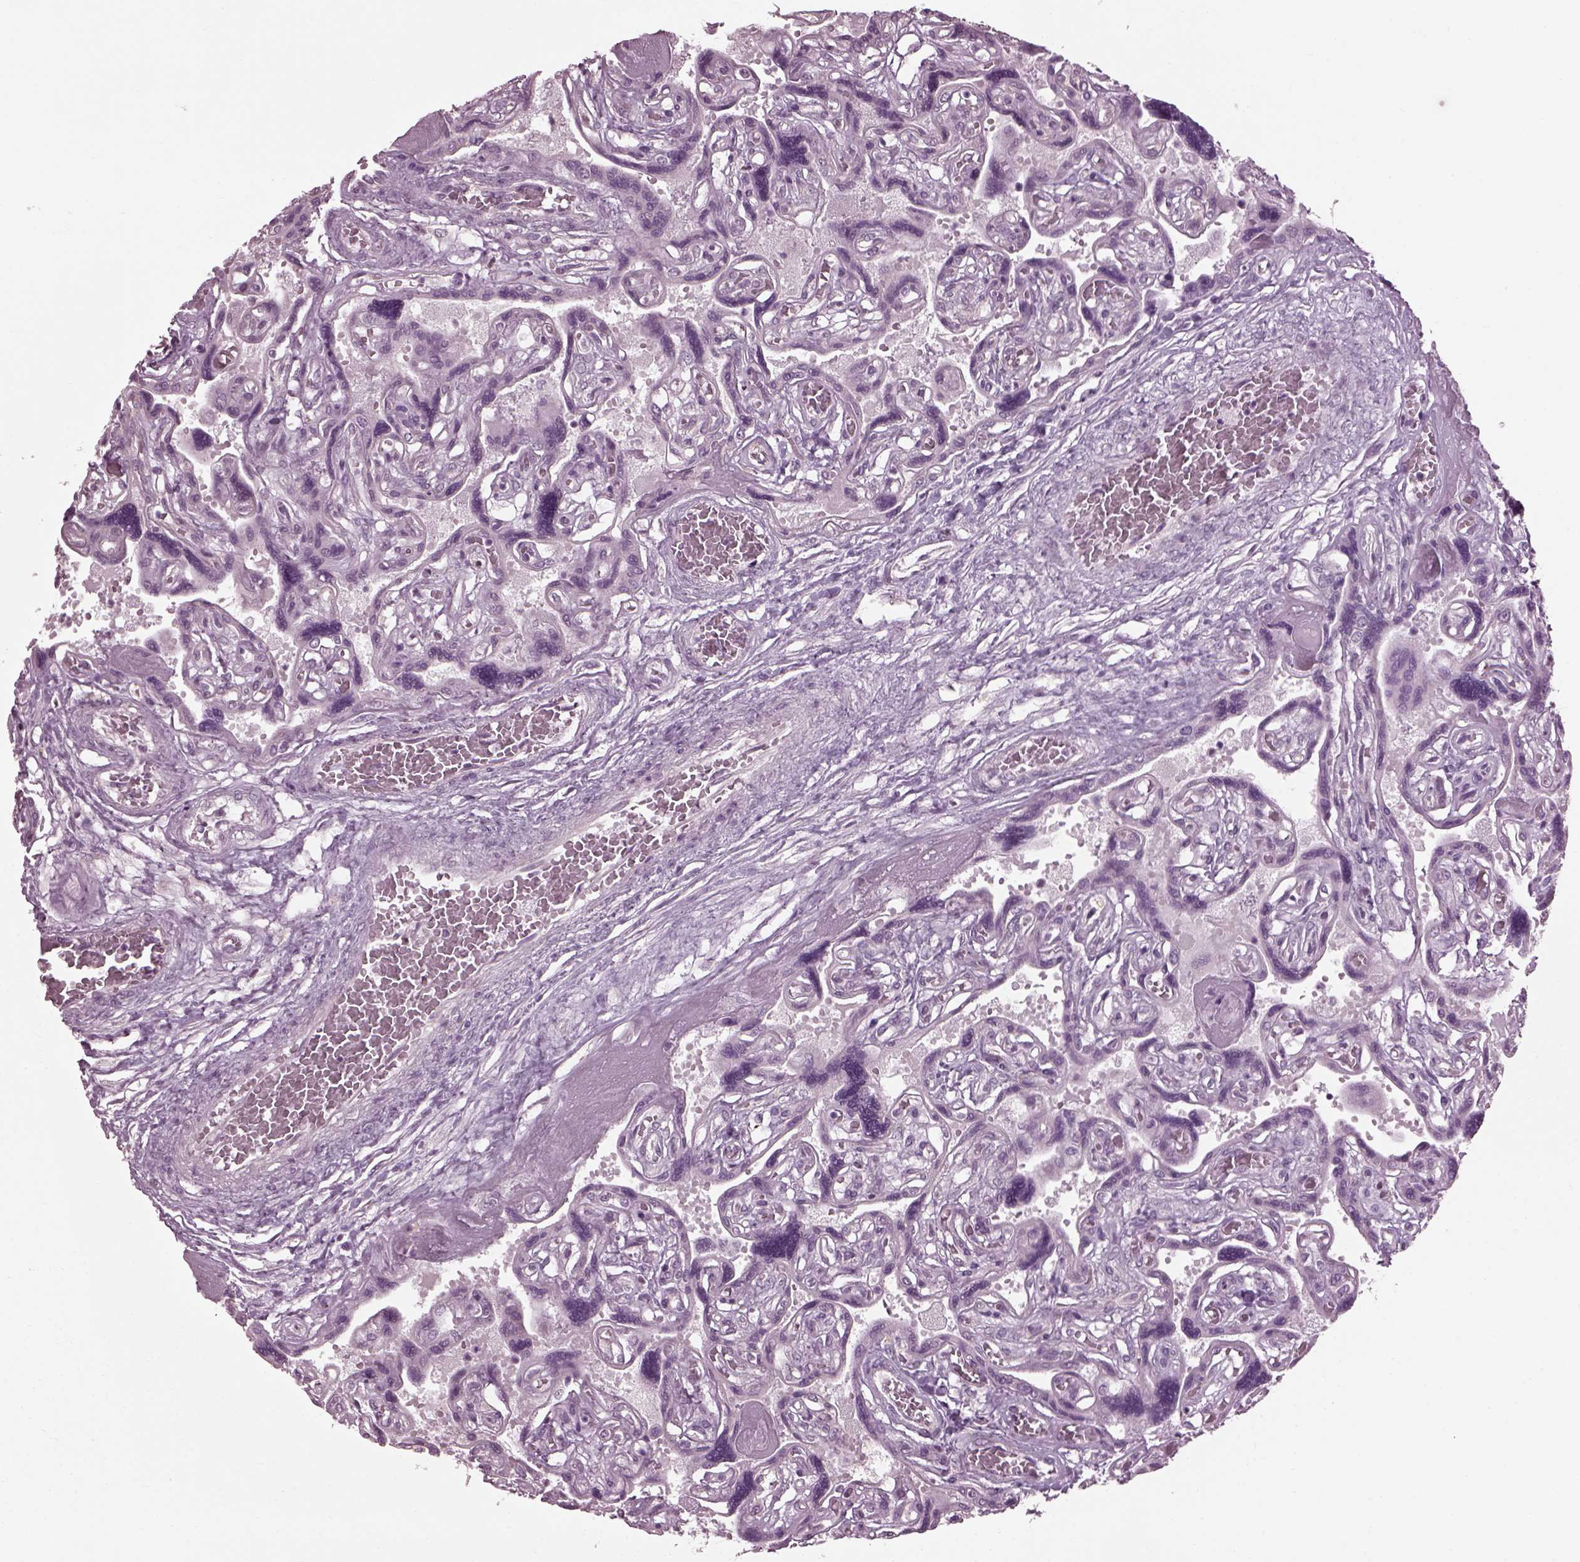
{"staining": {"intensity": "weak", "quantity": "<25%", "location": "cytoplasmic/membranous"}, "tissue": "placenta", "cell_type": "Decidual cells", "image_type": "normal", "snomed": [{"axis": "morphology", "description": "Normal tissue, NOS"}, {"axis": "topography", "description": "Placenta"}], "caption": "Immunohistochemistry of unremarkable placenta exhibits no staining in decidual cells.", "gene": "CABP5", "patient": {"sex": "female", "age": 32}}